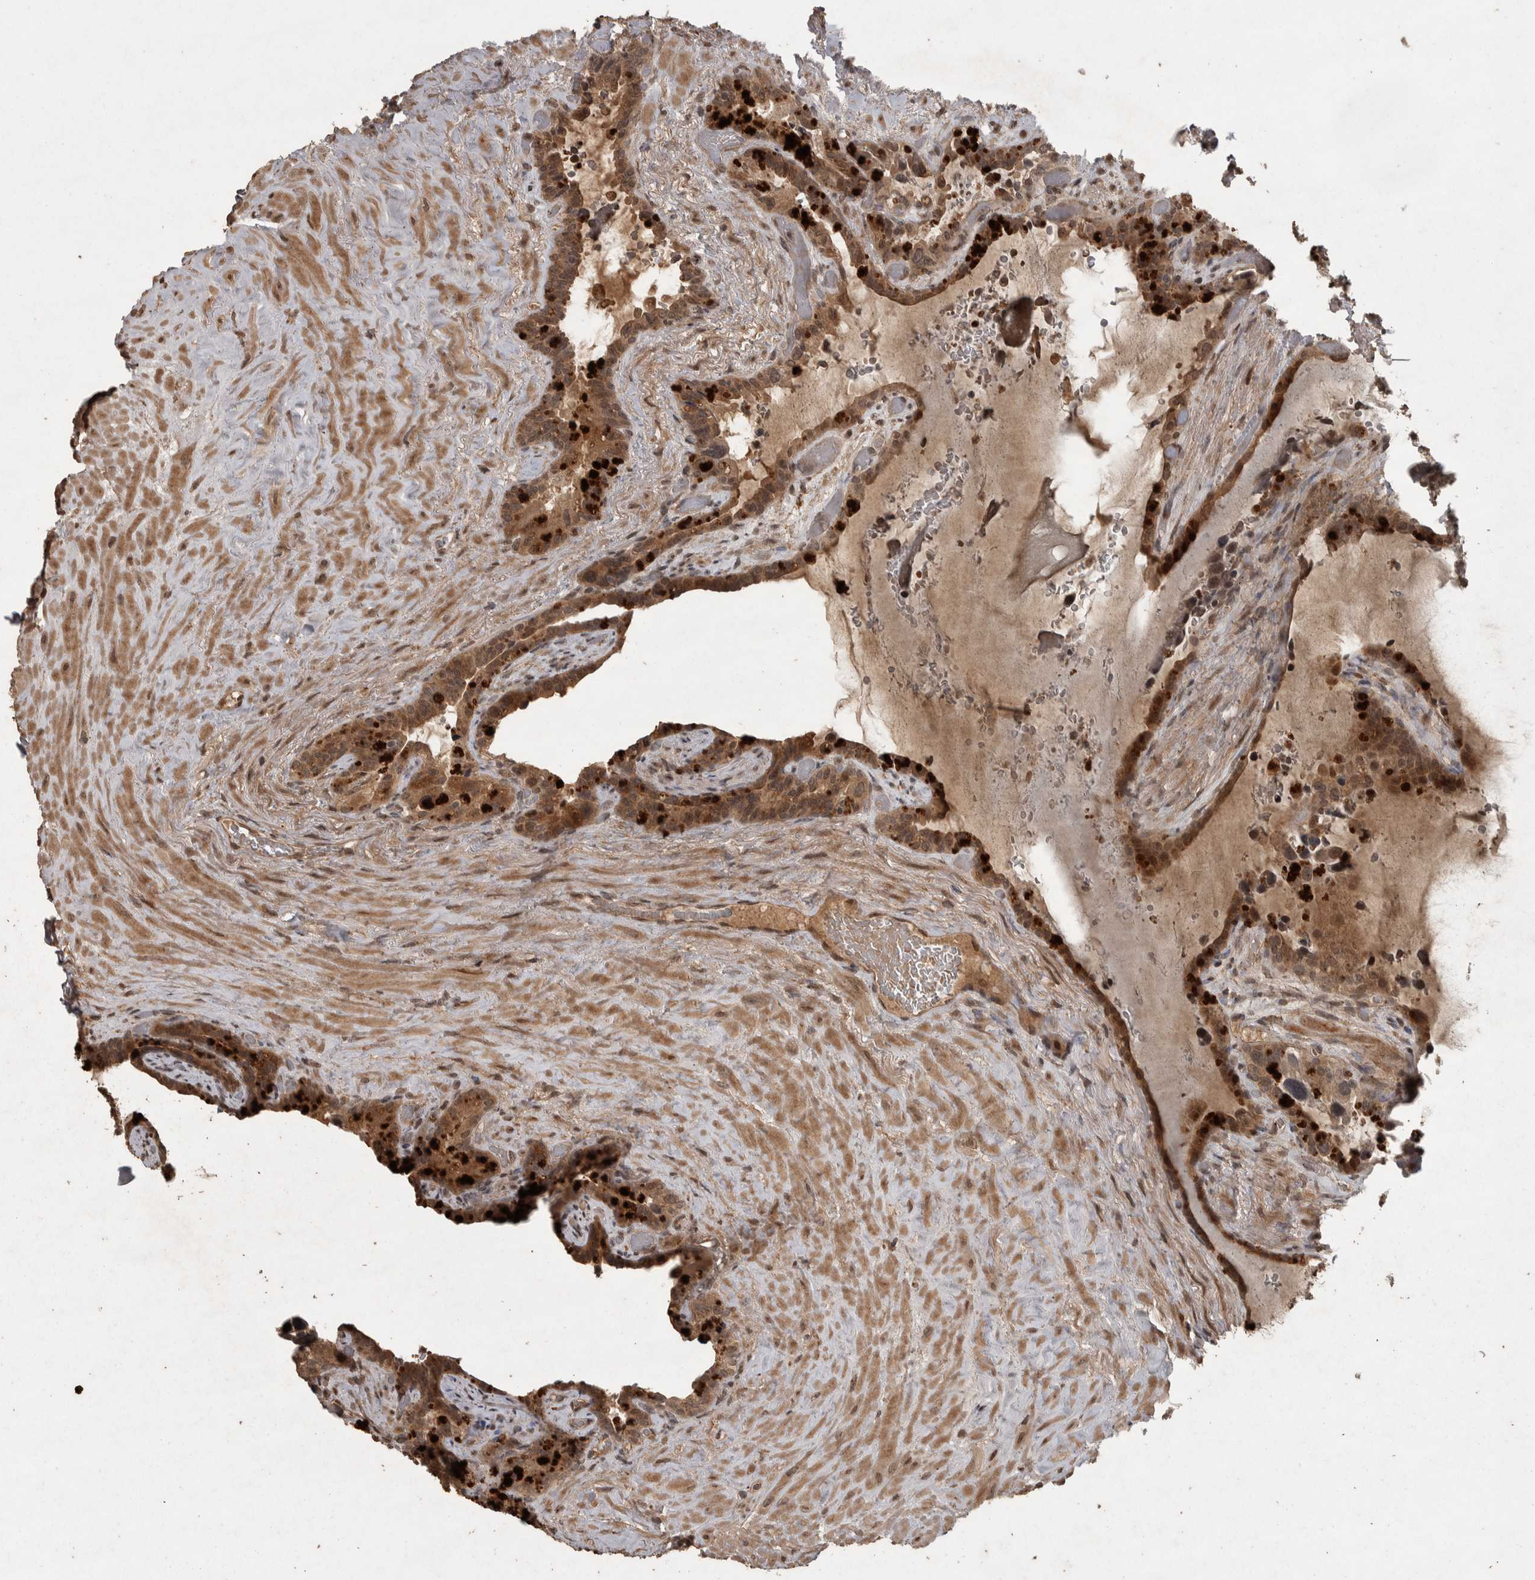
{"staining": {"intensity": "moderate", "quantity": ">75%", "location": "cytoplasmic/membranous"}, "tissue": "seminal vesicle", "cell_type": "Glandular cells", "image_type": "normal", "snomed": [{"axis": "morphology", "description": "Normal tissue, NOS"}, {"axis": "topography", "description": "Seminal veicle"}], "caption": "Seminal vesicle stained for a protein (brown) shows moderate cytoplasmic/membranous positive staining in approximately >75% of glandular cells.", "gene": "ACO1", "patient": {"sex": "male", "age": 80}}